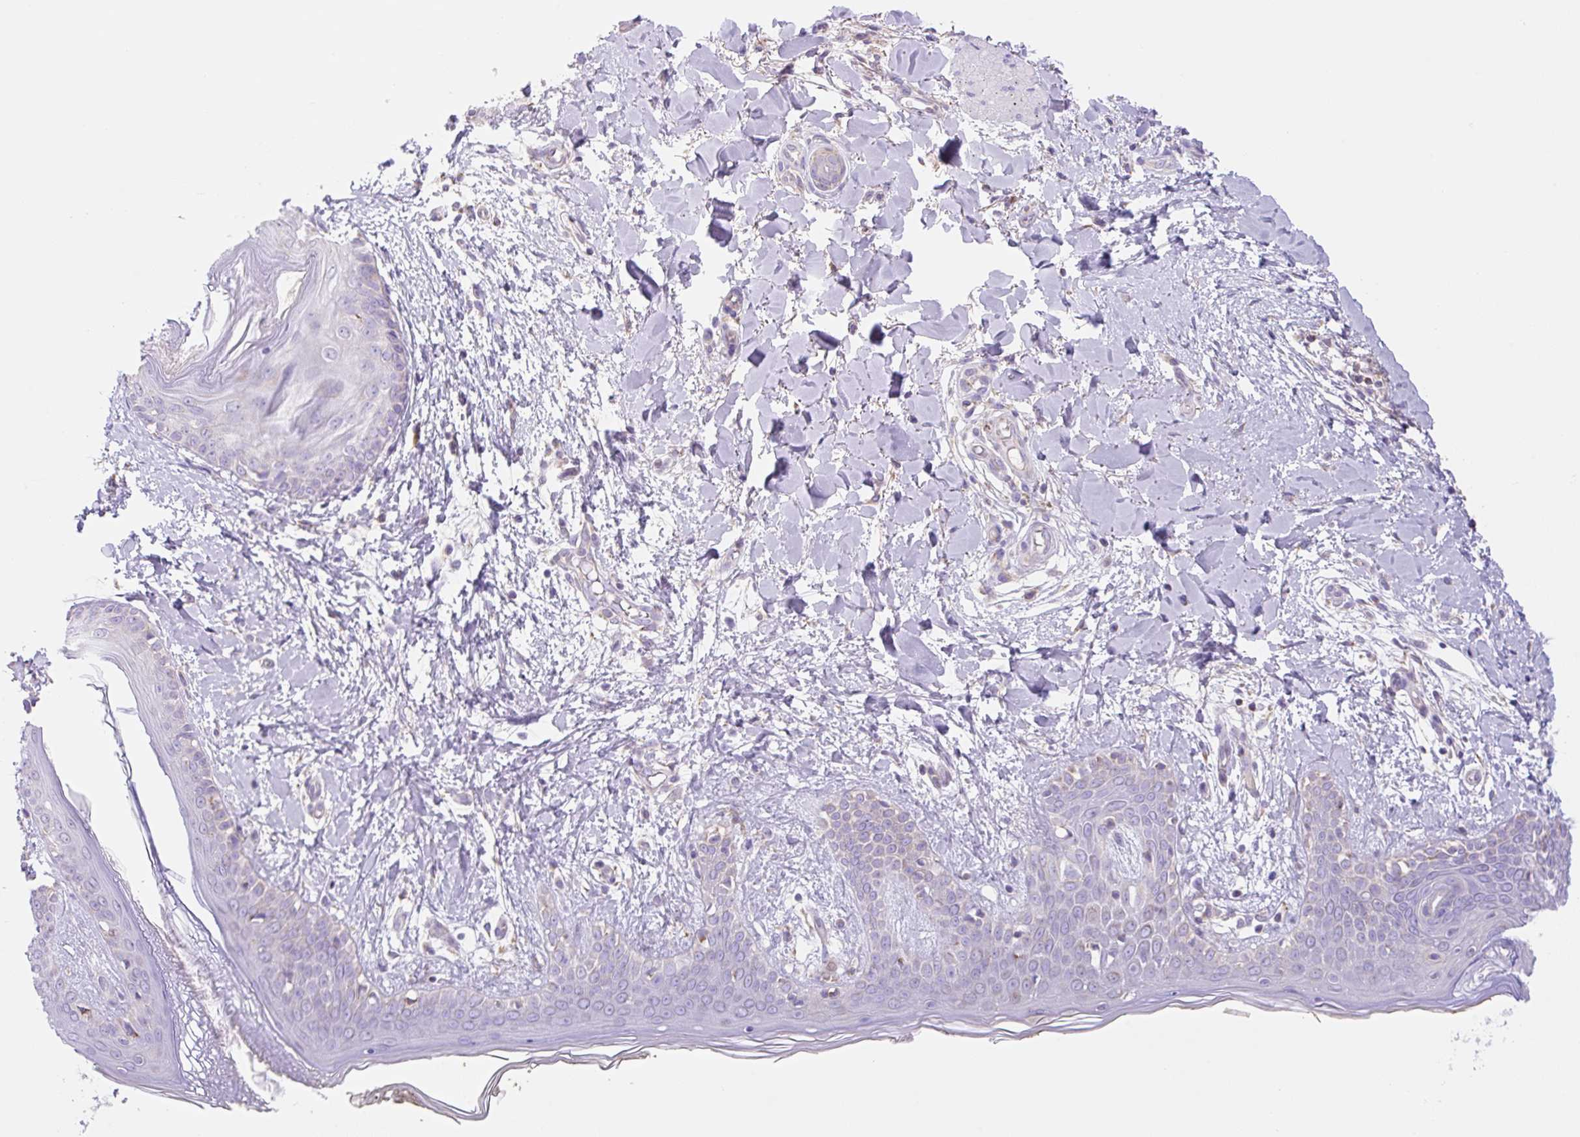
{"staining": {"intensity": "strong", "quantity": "<25%", "location": "cytoplasmic/membranous"}, "tissue": "skin", "cell_type": "Fibroblasts", "image_type": "normal", "snomed": [{"axis": "morphology", "description": "Normal tissue, NOS"}, {"axis": "topography", "description": "Skin"}], "caption": "A medium amount of strong cytoplasmic/membranous expression is identified in approximately <25% of fibroblasts in benign skin.", "gene": "ETNK2", "patient": {"sex": "female", "age": 34}}